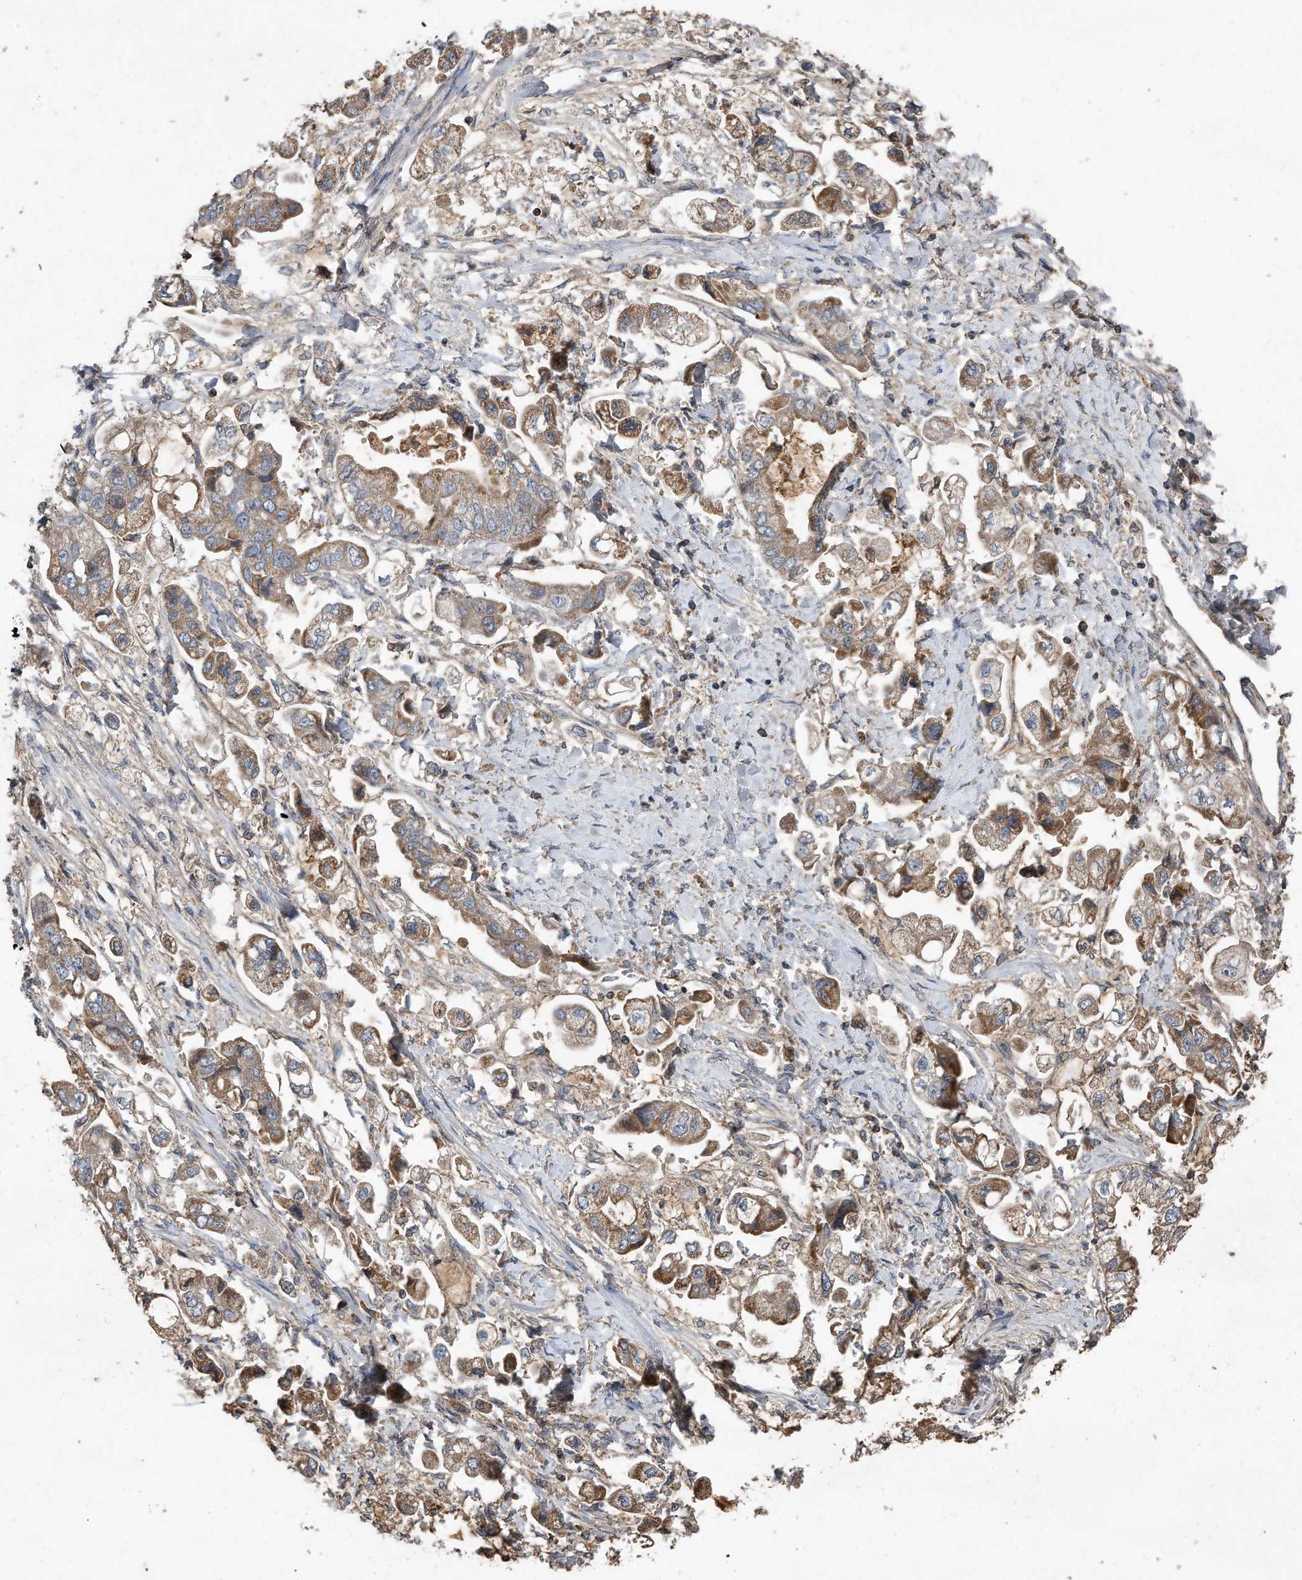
{"staining": {"intensity": "moderate", "quantity": ">75%", "location": "cytoplasmic/membranous"}, "tissue": "stomach cancer", "cell_type": "Tumor cells", "image_type": "cancer", "snomed": [{"axis": "morphology", "description": "Adenocarcinoma, NOS"}, {"axis": "topography", "description": "Stomach"}], "caption": "Immunohistochemical staining of human stomach cancer exhibits medium levels of moderate cytoplasmic/membranous protein positivity in approximately >75% of tumor cells.", "gene": "SDHA", "patient": {"sex": "male", "age": 62}}